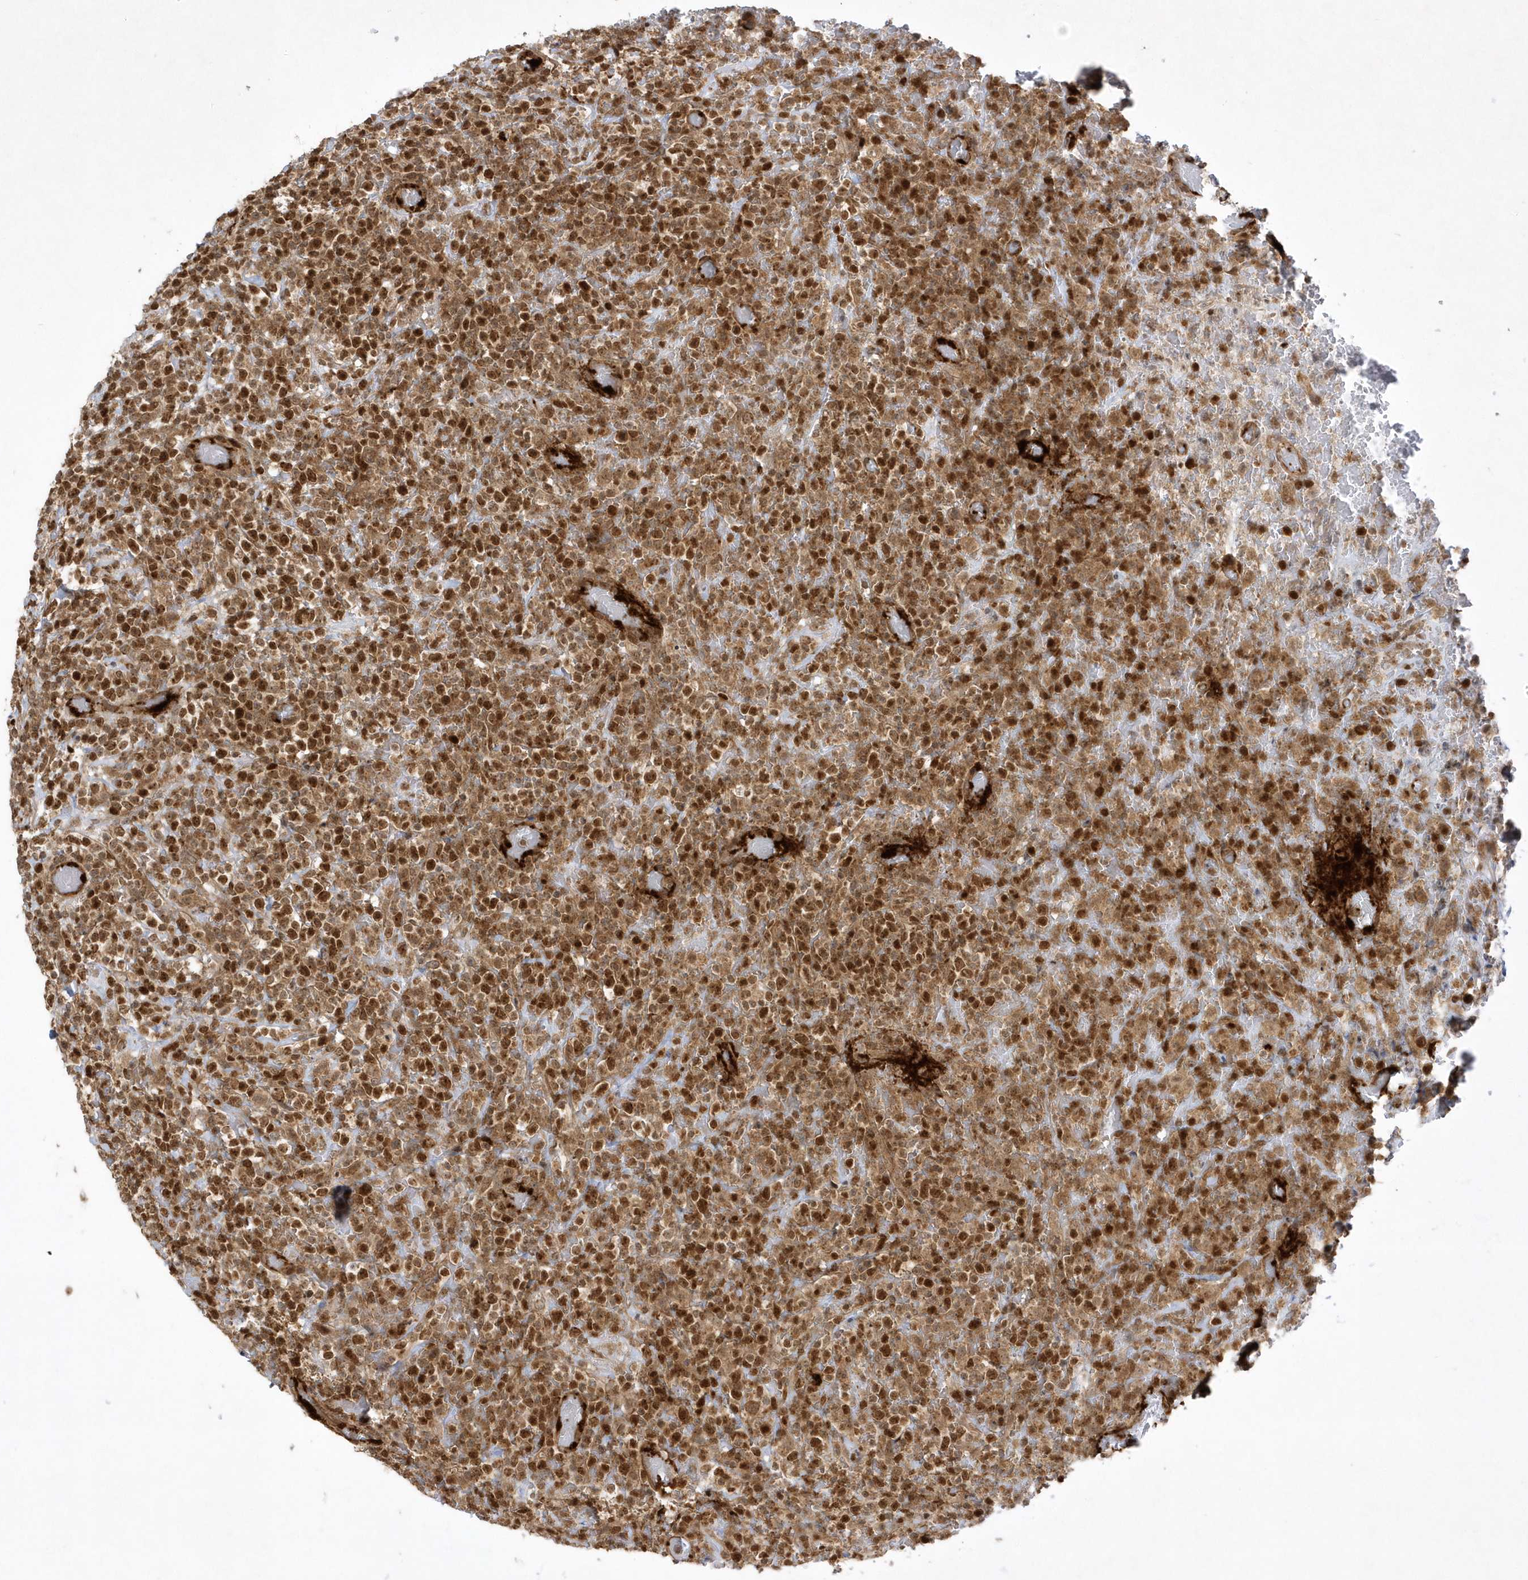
{"staining": {"intensity": "strong", "quantity": ">75%", "location": "cytoplasmic/membranous,nuclear"}, "tissue": "lymphoma", "cell_type": "Tumor cells", "image_type": "cancer", "snomed": [{"axis": "morphology", "description": "Malignant lymphoma, non-Hodgkin's type, High grade"}, {"axis": "topography", "description": "Colon"}], "caption": "IHC (DAB (3,3'-diaminobenzidine)) staining of human malignant lymphoma, non-Hodgkin's type (high-grade) shows strong cytoplasmic/membranous and nuclear protein positivity in approximately >75% of tumor cells.", "gene": "NAF1", "patient": {"sex": "female", "age": 53}}